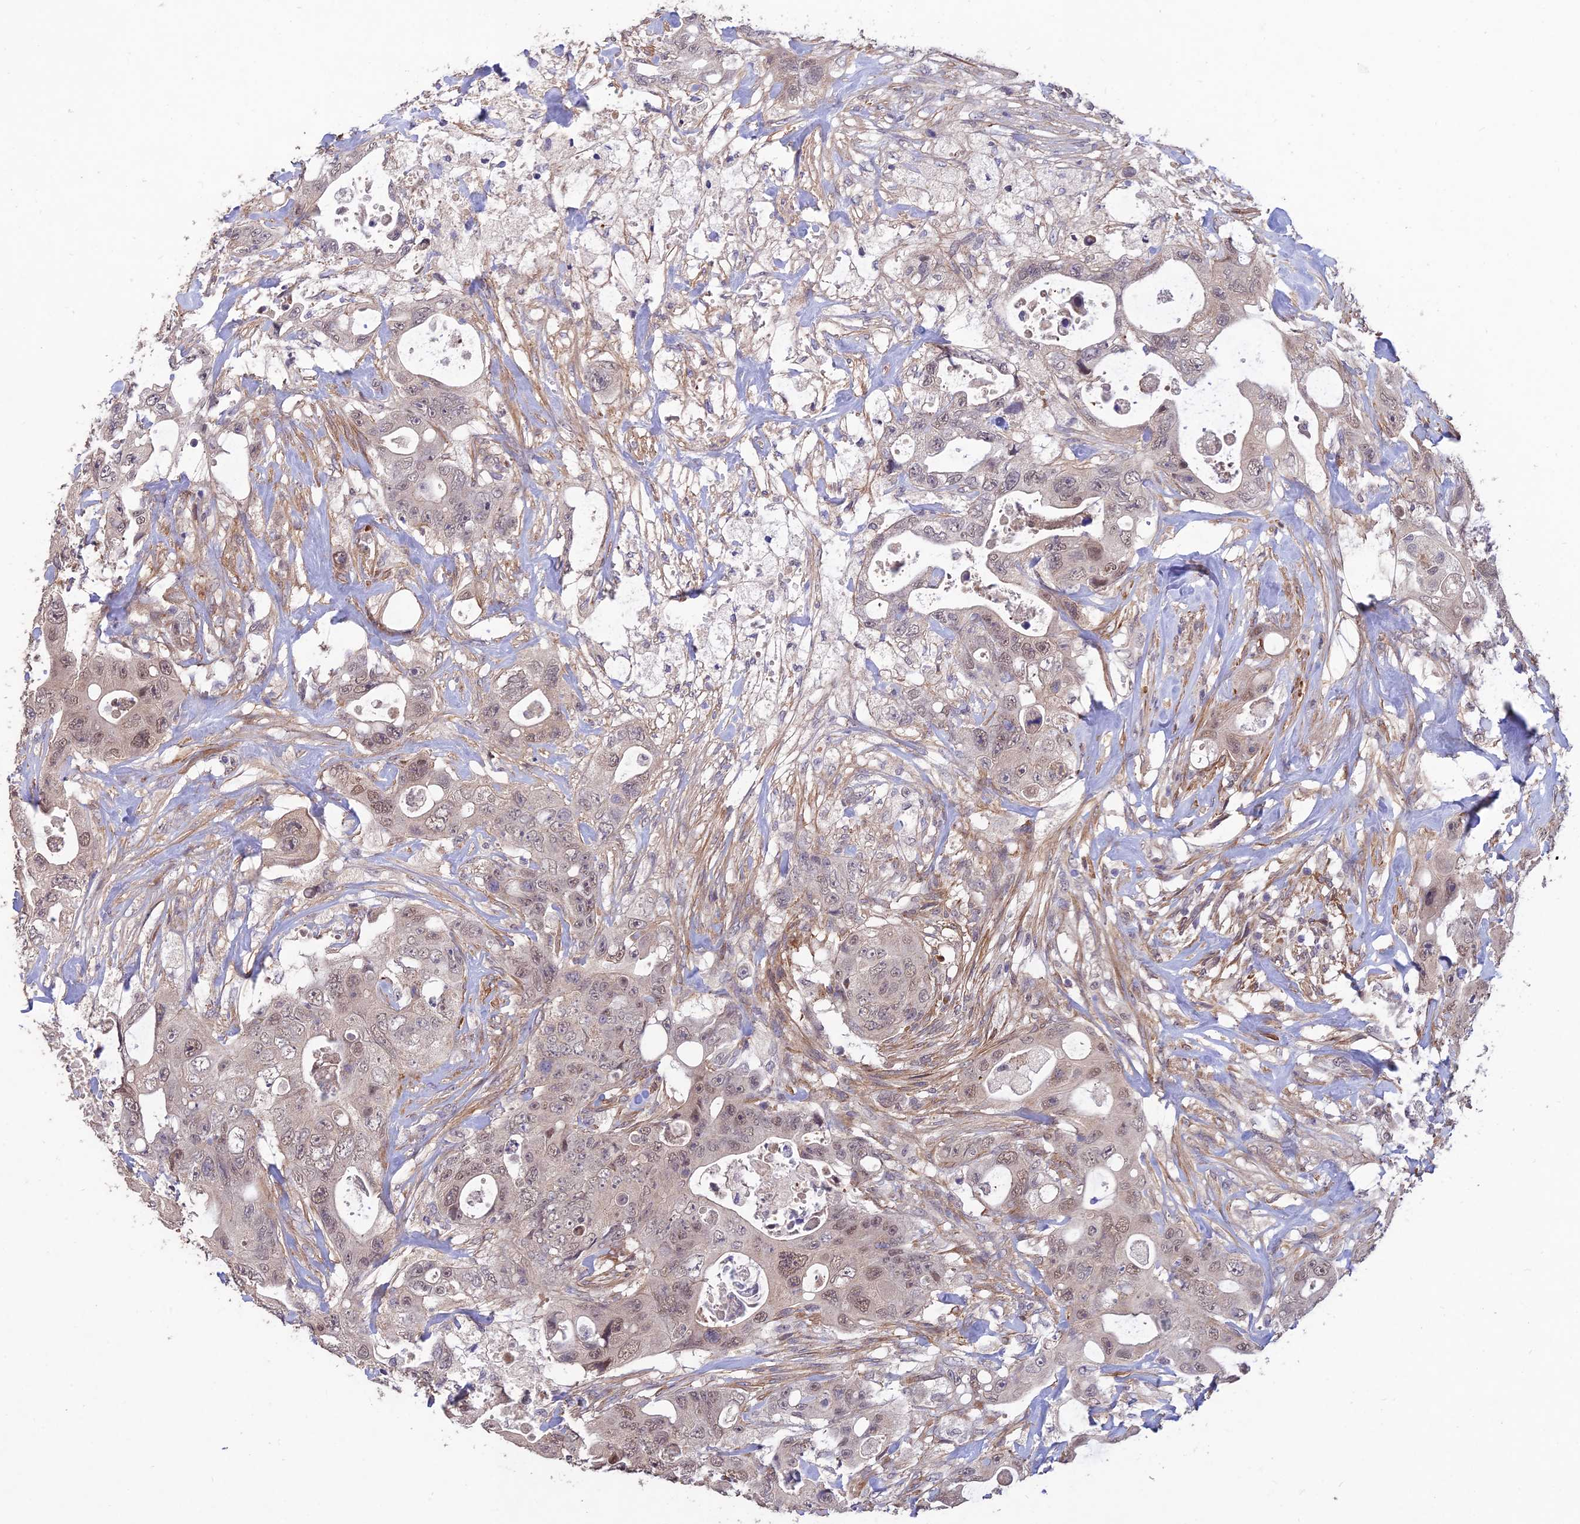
{"staining": {"intensity": "weak", "quantity": "25%-75%", "location": "nuclear"}, "tissue": "colorectal cancer", "cell_type": "Tumor cells", "image_type": "cancer", "snomed": [{"axis": "morphology", "description": "Adenocarcinoma, NOS"}, {"axis": "topography", "description": "Colon"}], "caption": "Weak nuclear protein staining is present in about 25%-75% of tumor cells in colorectal adenocarcinoma.", "gene": "PAGR1", "patient": {"sex": "female", "age": 46}}